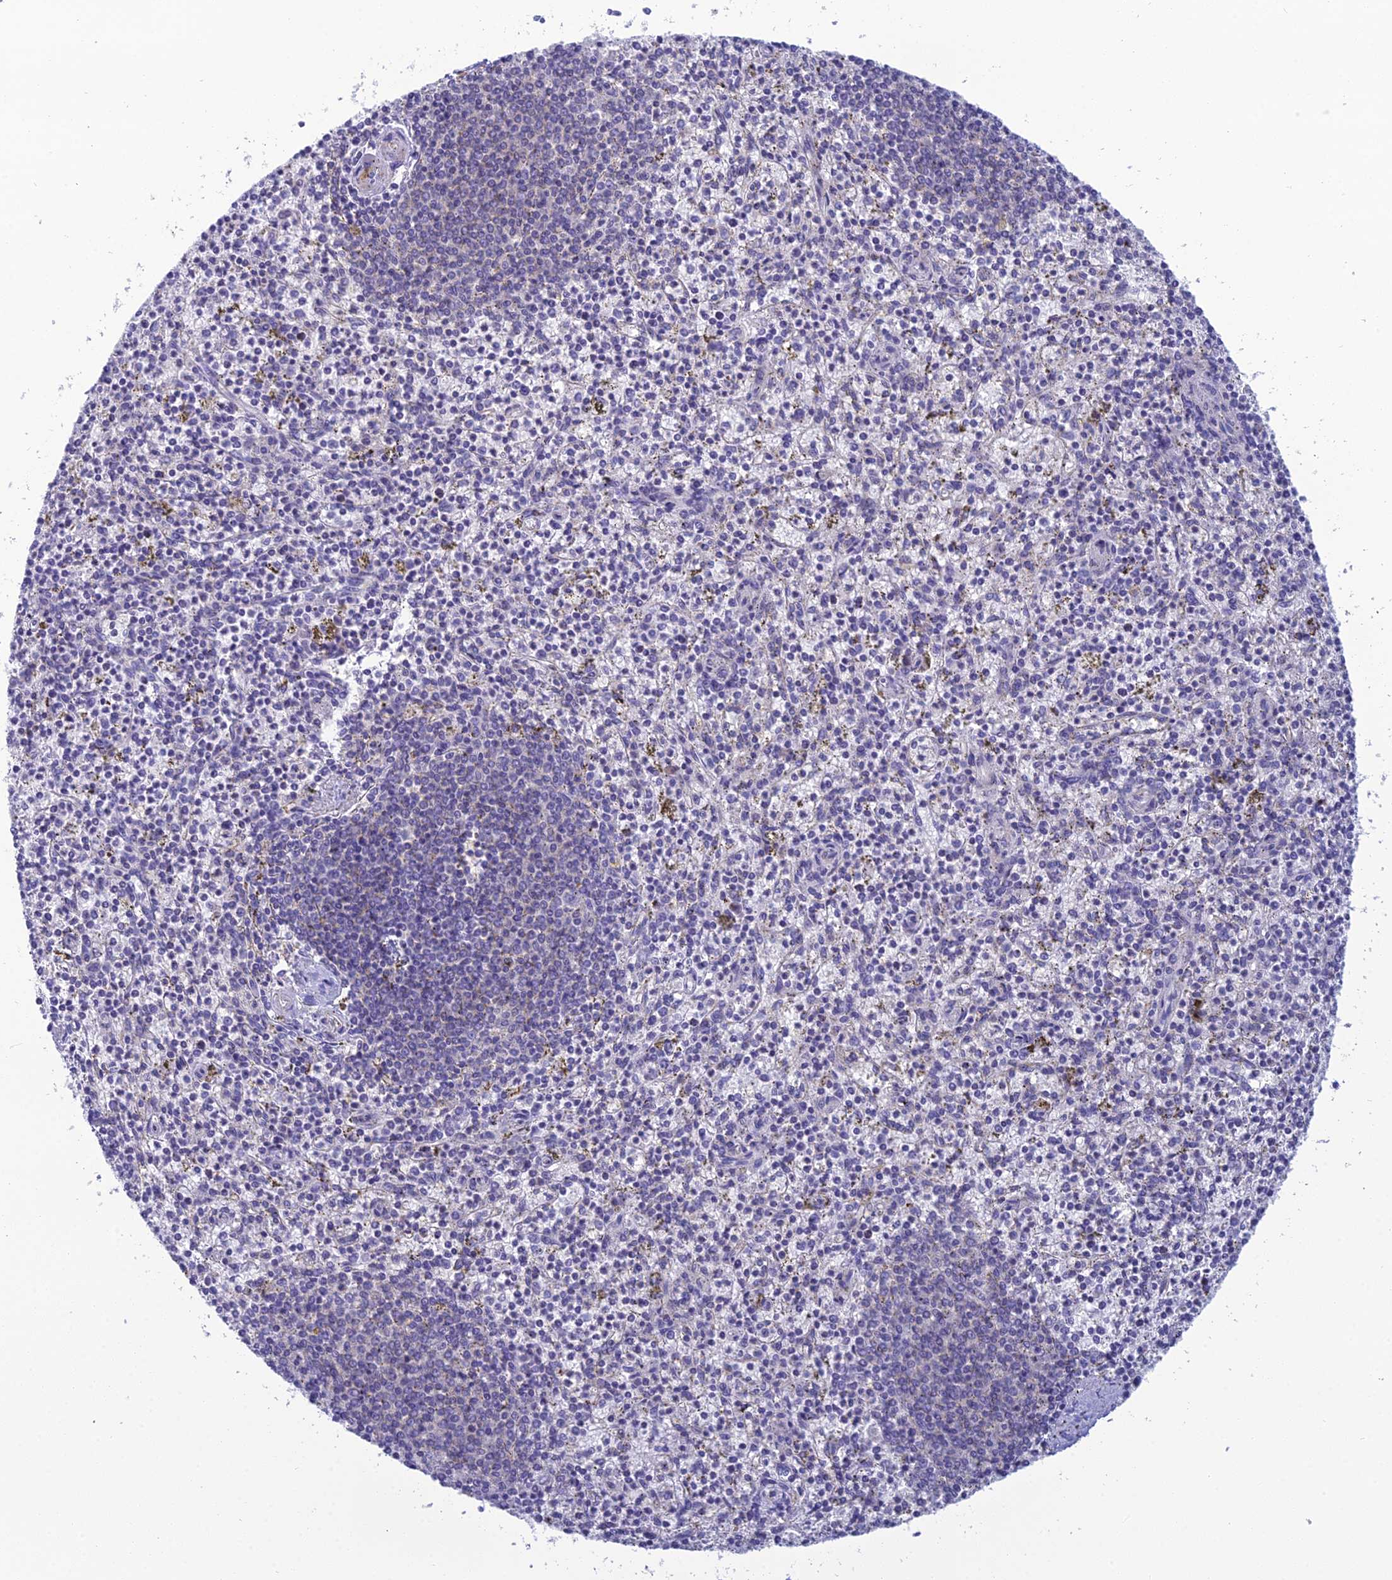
{"staining": {"intensity": "negative", "quantity": "none", "location": "none"}, "tissue": "spleen", "cell_type": "Cells in red pulp", "image_type": "normal", "snomed": [{"axis": "morphology", "description": "Normal tissue, NOS"}, {"axis": "topography", "description": "Spleen"}], "caption": "This is an immunohistochemistry (IHC) image of benign human spleen. There is no expression in cells in red pulp.", "gene": "GNPNAT1", "patient": {"sex": "male", "age": 72}}